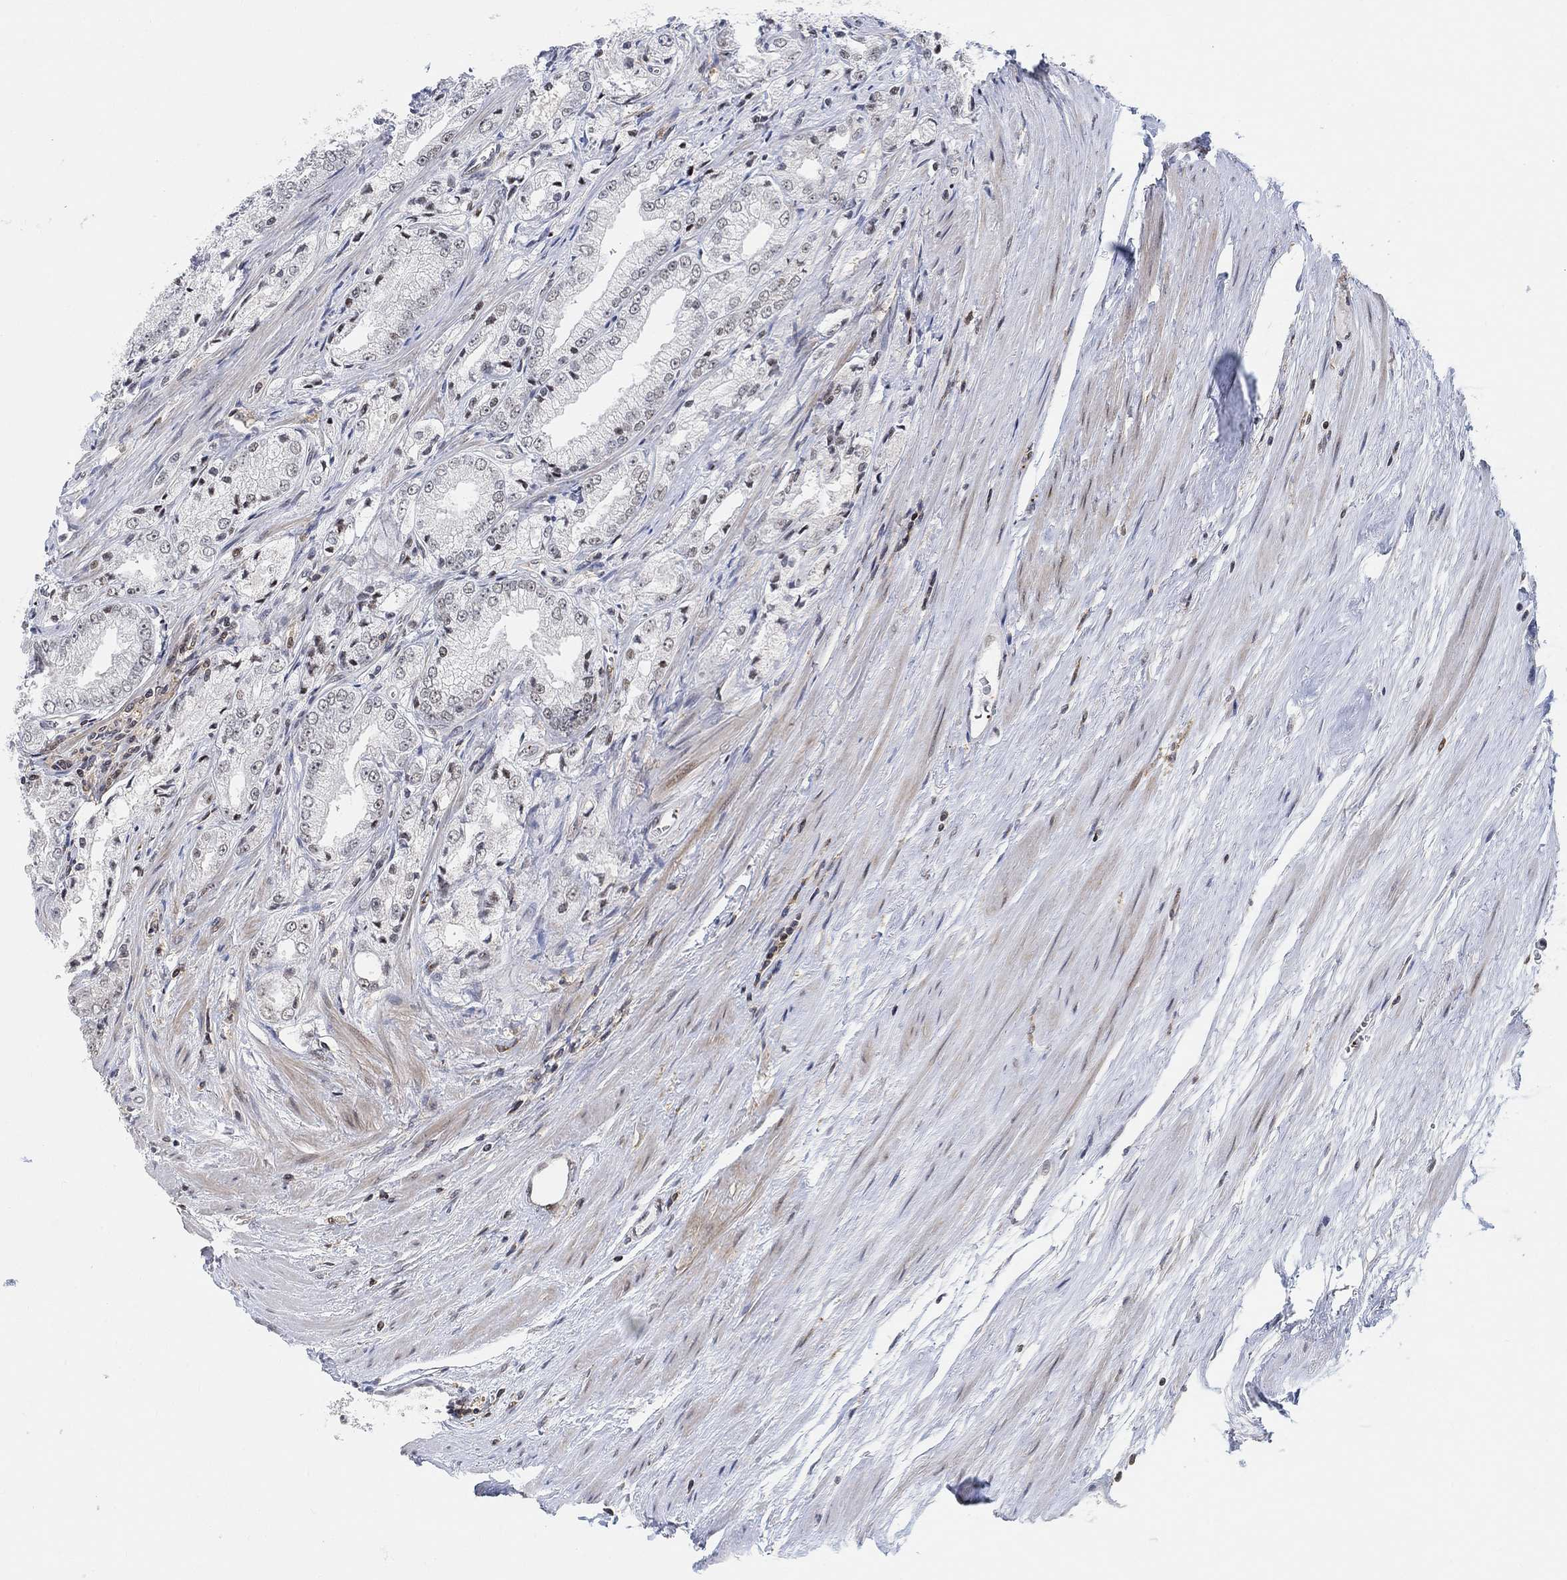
{"staining": {"intensity": "negative", "quantity": "none", "location": "none"}, "tissue": "prostate cancer", "cell_type": "Tumor cells", "image_type": "cancer", "snomed": [{"axis": "morphology", "description": "Adenocarcinoma, NOS"}, {"axis": "morphology", "description": "Adenocarcinoma, High grade"}, {"axis": "topography", "description": "Prostate"}], "caption": "Immunohistochemistry image of prostate cancer stained for a protein (brown), which displays no expression in tumor cells. (DAB immunohistochemistry with hematoxylin counter stain).", "gene": "PWWP2B", "patient": {"sex": "male", "age": 70}}